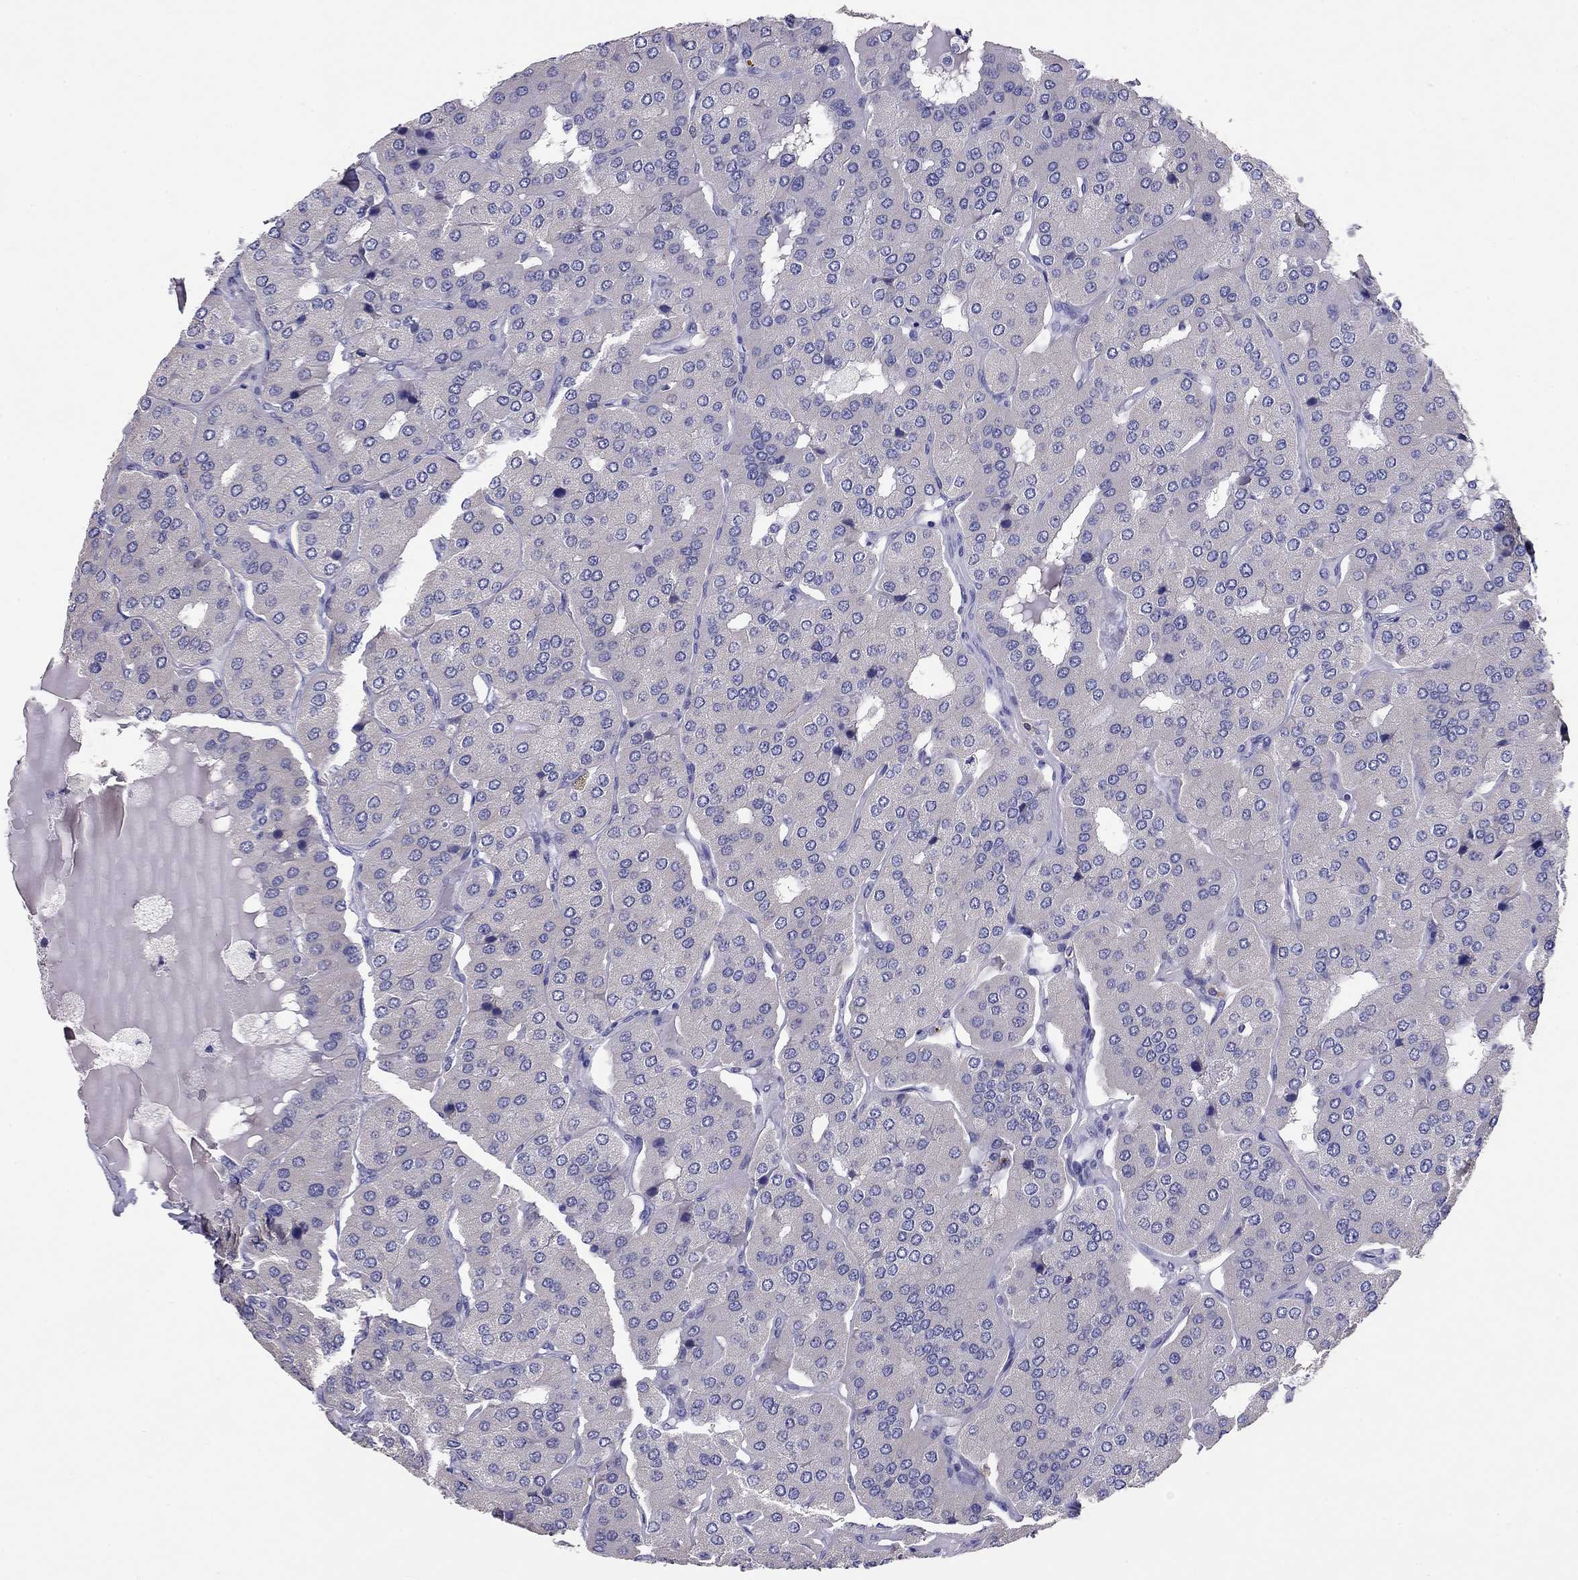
{"staining": {"intensity": "negative", "quantity": "none", "location": "none"}, "tissue": "parathyroid gland", "cell_type": "Glandular cells", "image_type": "normal", "snomed": [{"axis": "morphology", "description": "Normal tissue, NOS"}, {"axis": "morphology", "description": "Adenoma, NOS"}, {"axis": "topography", "description": "Parathyroid gland"}], "caption": "IHC micrograph of benign human parathyroid gland stained for a protein (brown), which demonstrates no staining in glandular cells. Nuclei are stained in blue.", "gene": "CALHM1", "patient": {"sex": "female", "age": 86}}